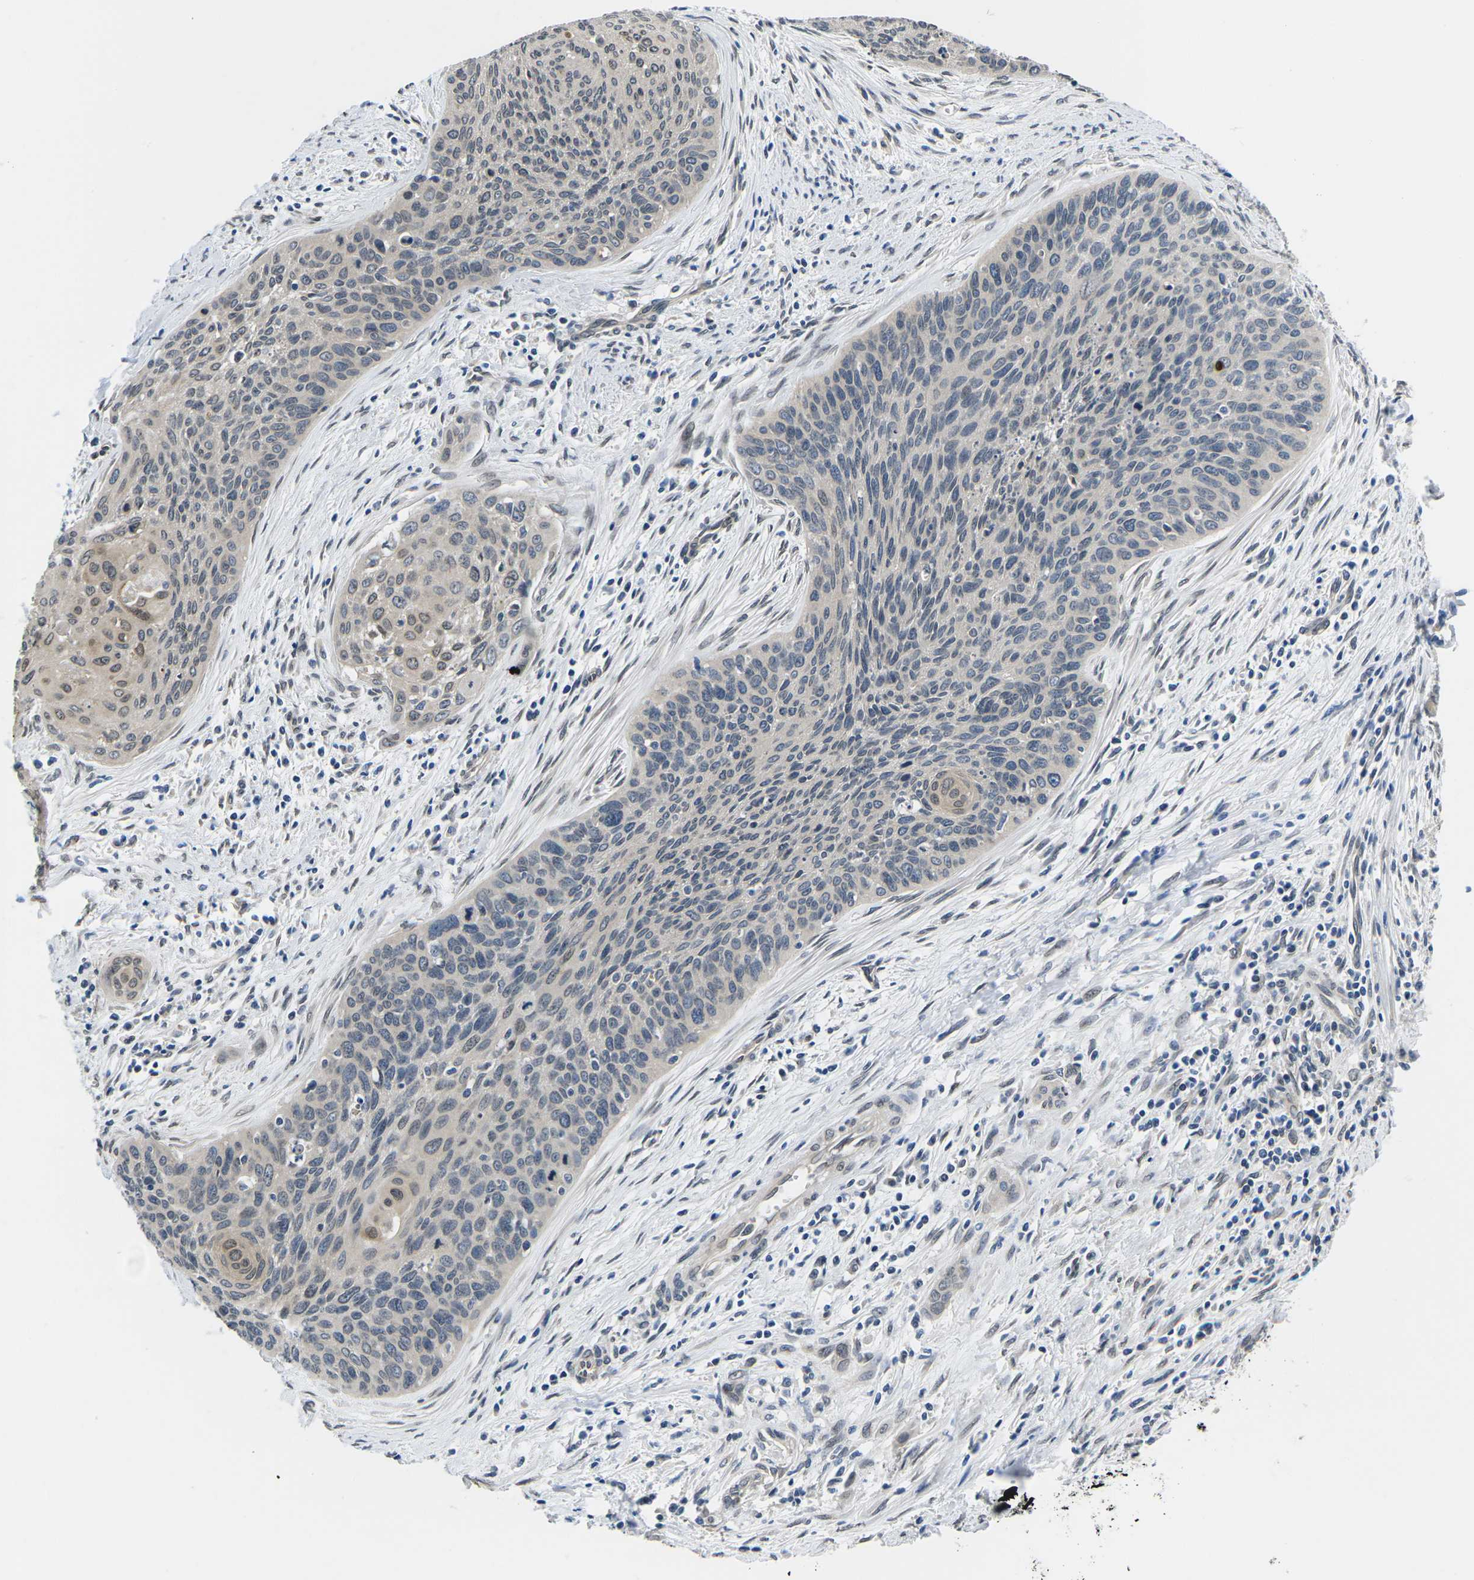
{"staining": {"intensity": "weak", "quantity": "<25%", "location": "cytoplasmic/membranous,nuclear"}, "tissue": "cervical cancer", "cell_type": "Tumor cells", "image_type": "cancer", "snomed": [{"axis": "morphology", "description": "Squamous cell carcinoma, NOS"}, {"axis": "topography", "description": "Cervix"}], "caption": "IHC image of human cervical cancer stained for a protein (brown), which demonstrates no positivity in tumor cells.", "gene": "SNX10", "patient": {"sex": "female", "age": 55}}